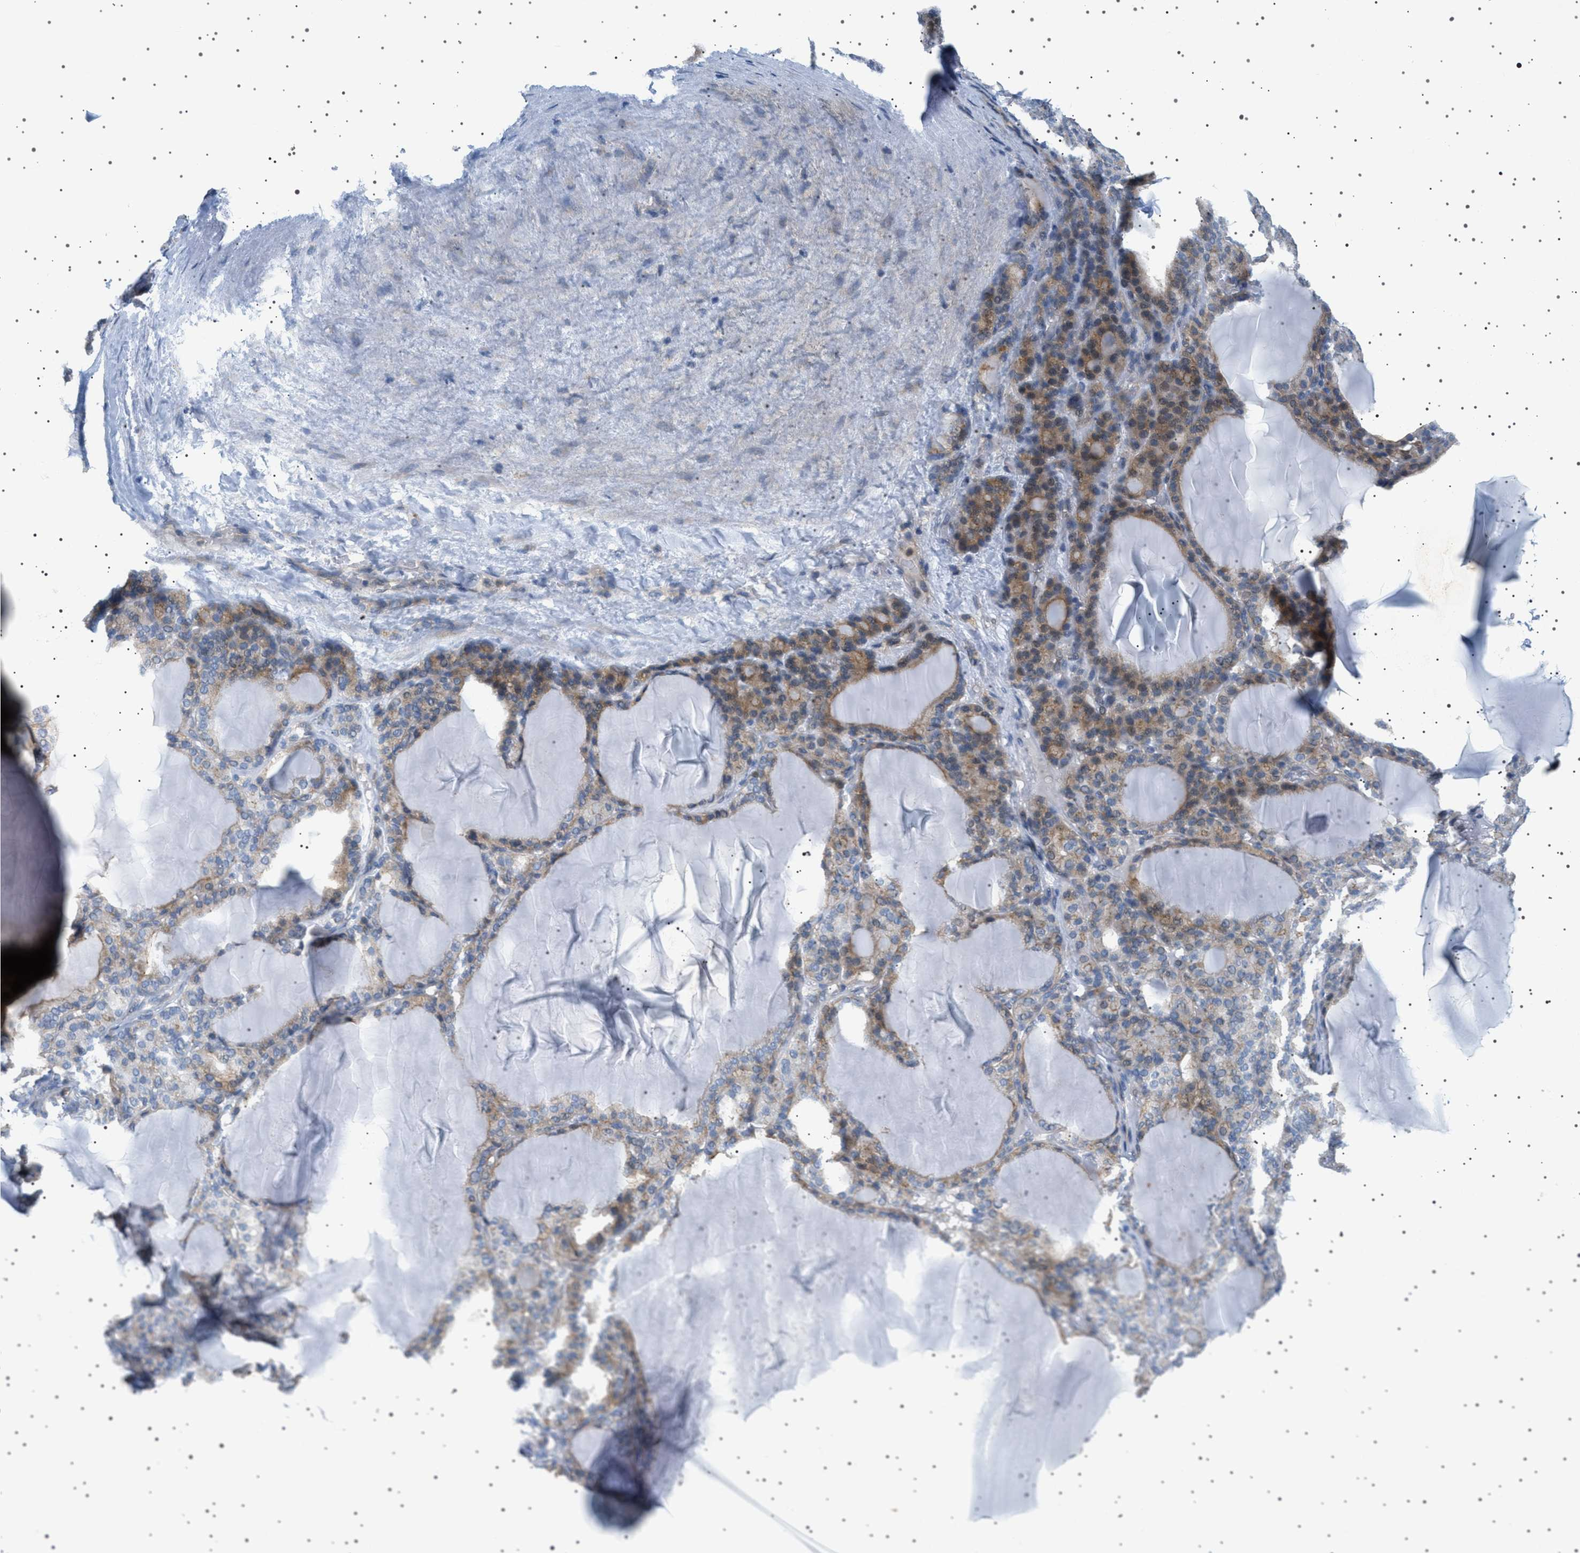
{"staining": {"intensity": "moderate", "quantity": "25%-75%", "location": "cytoplasmic/membranous"}, "tissue": "thyroid gland", "cell_type": "Glandular cells", "image_type": "normal", "snomed": [{"axis": "morphology", "description": "Normal tissue, NOS"}, {"axis": "topography", "description": "Thyroid gland"}], "caption": "Protein staining of unremarkable thyroid gland shows moderate cytoplasmic/membranous positivity in approximately 25%-75% of glandular cells.", "gene": "ADCY10", "patient": {"sex": "female", "age": 28}}